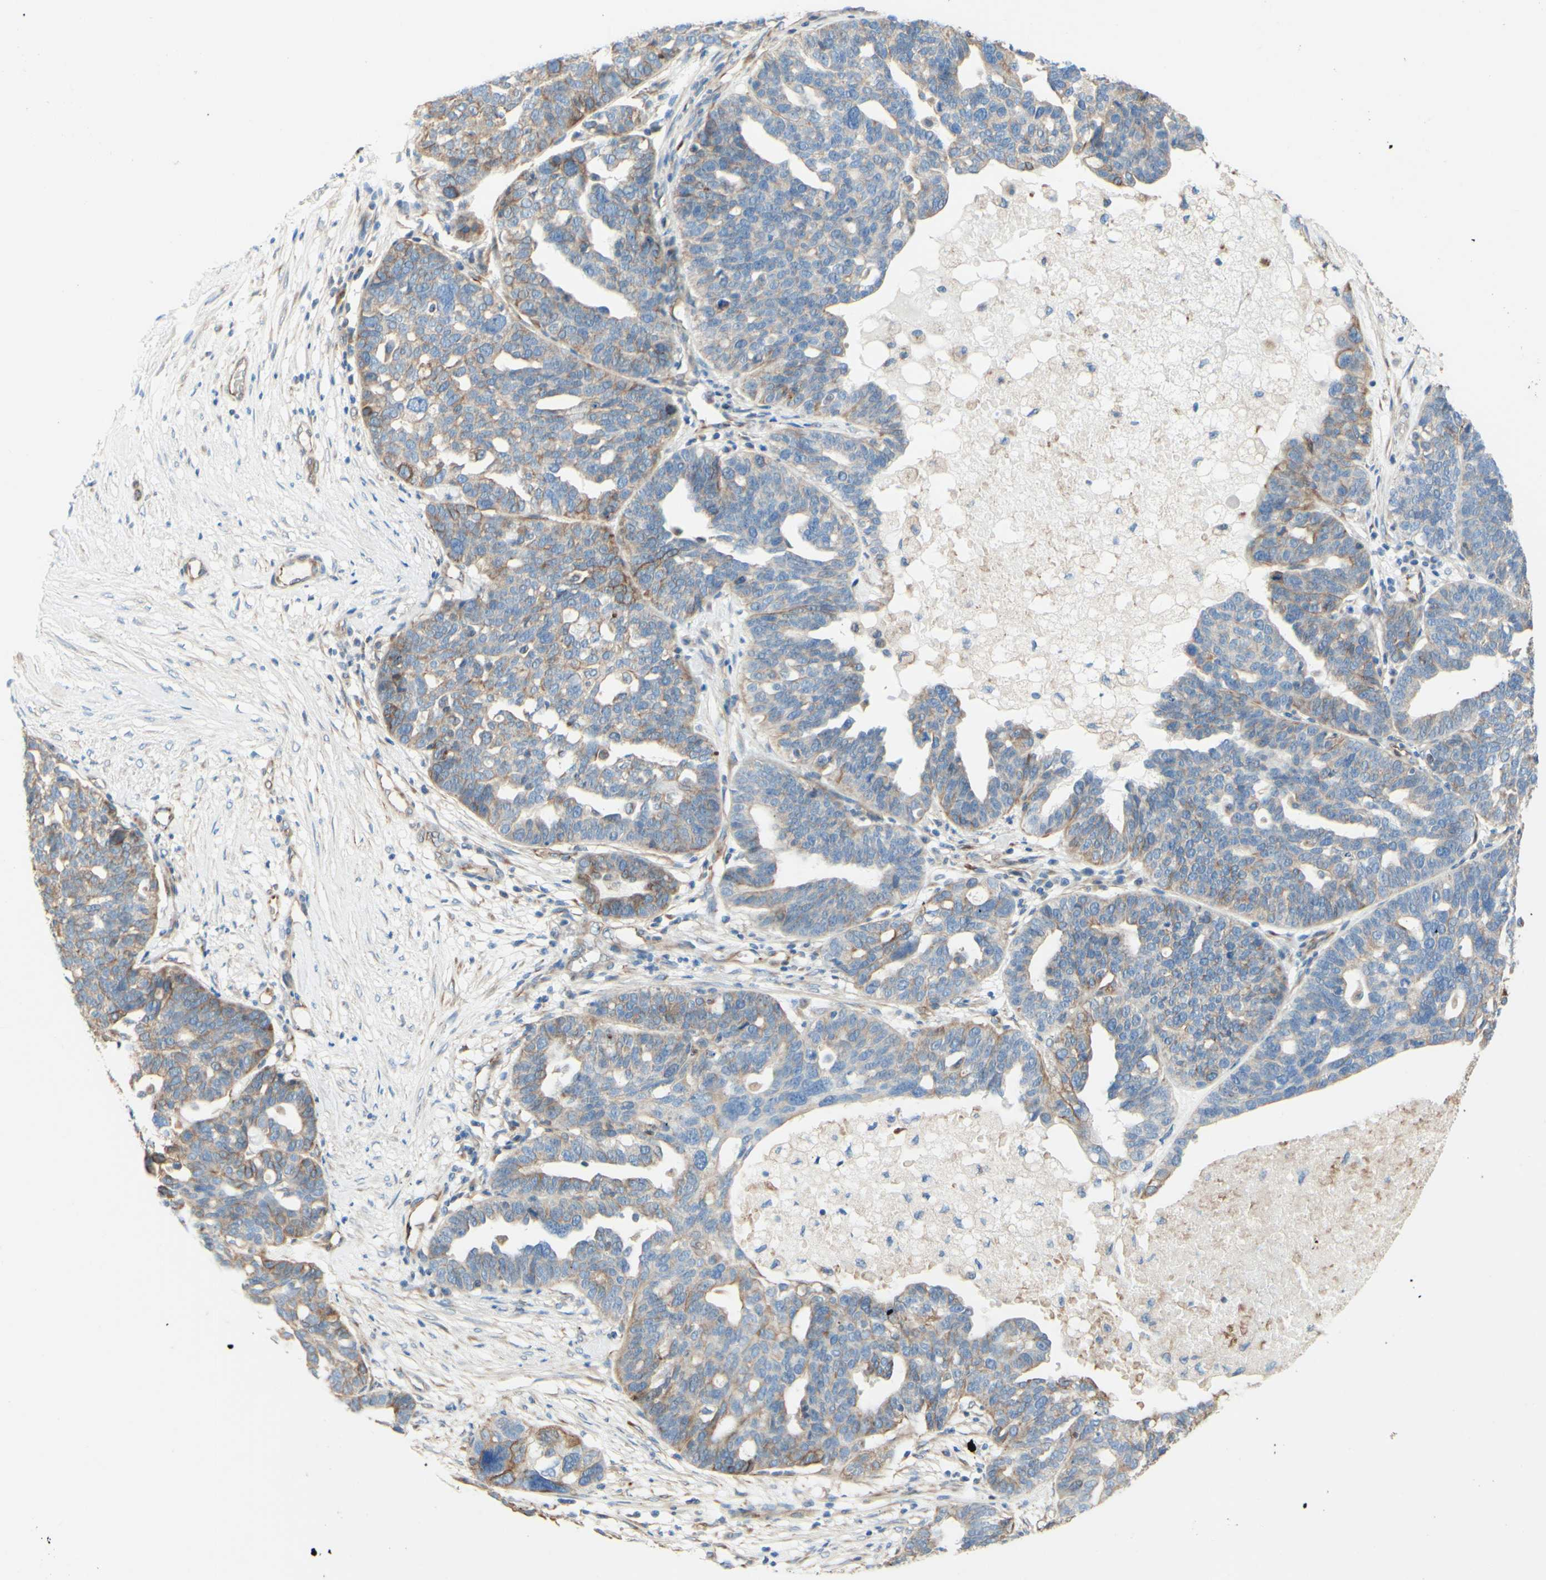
{"staining": {"intensity": "weak", "quantity": ">75%", "location": "cytoplasmic/membranous"}, "tissue": "ovarian cancer", "cell_type": "Tumor cells", "image_type": "cancer", "snomed": [{"axis": "morphology", "description": "Cystadenocarcinoma, serous, NOS"}, {"axis": "topography", "description": "Ovary"}], "caption": "Immunohistochemical staining of human ovarian serous cystadenocarcinoma exhibits low levels of weak cytoplasmic/membranous protein expression in about >75% of tumor cells.", "gene": "ENDOD1", "patient": {"sex": "female", "age": 59}}